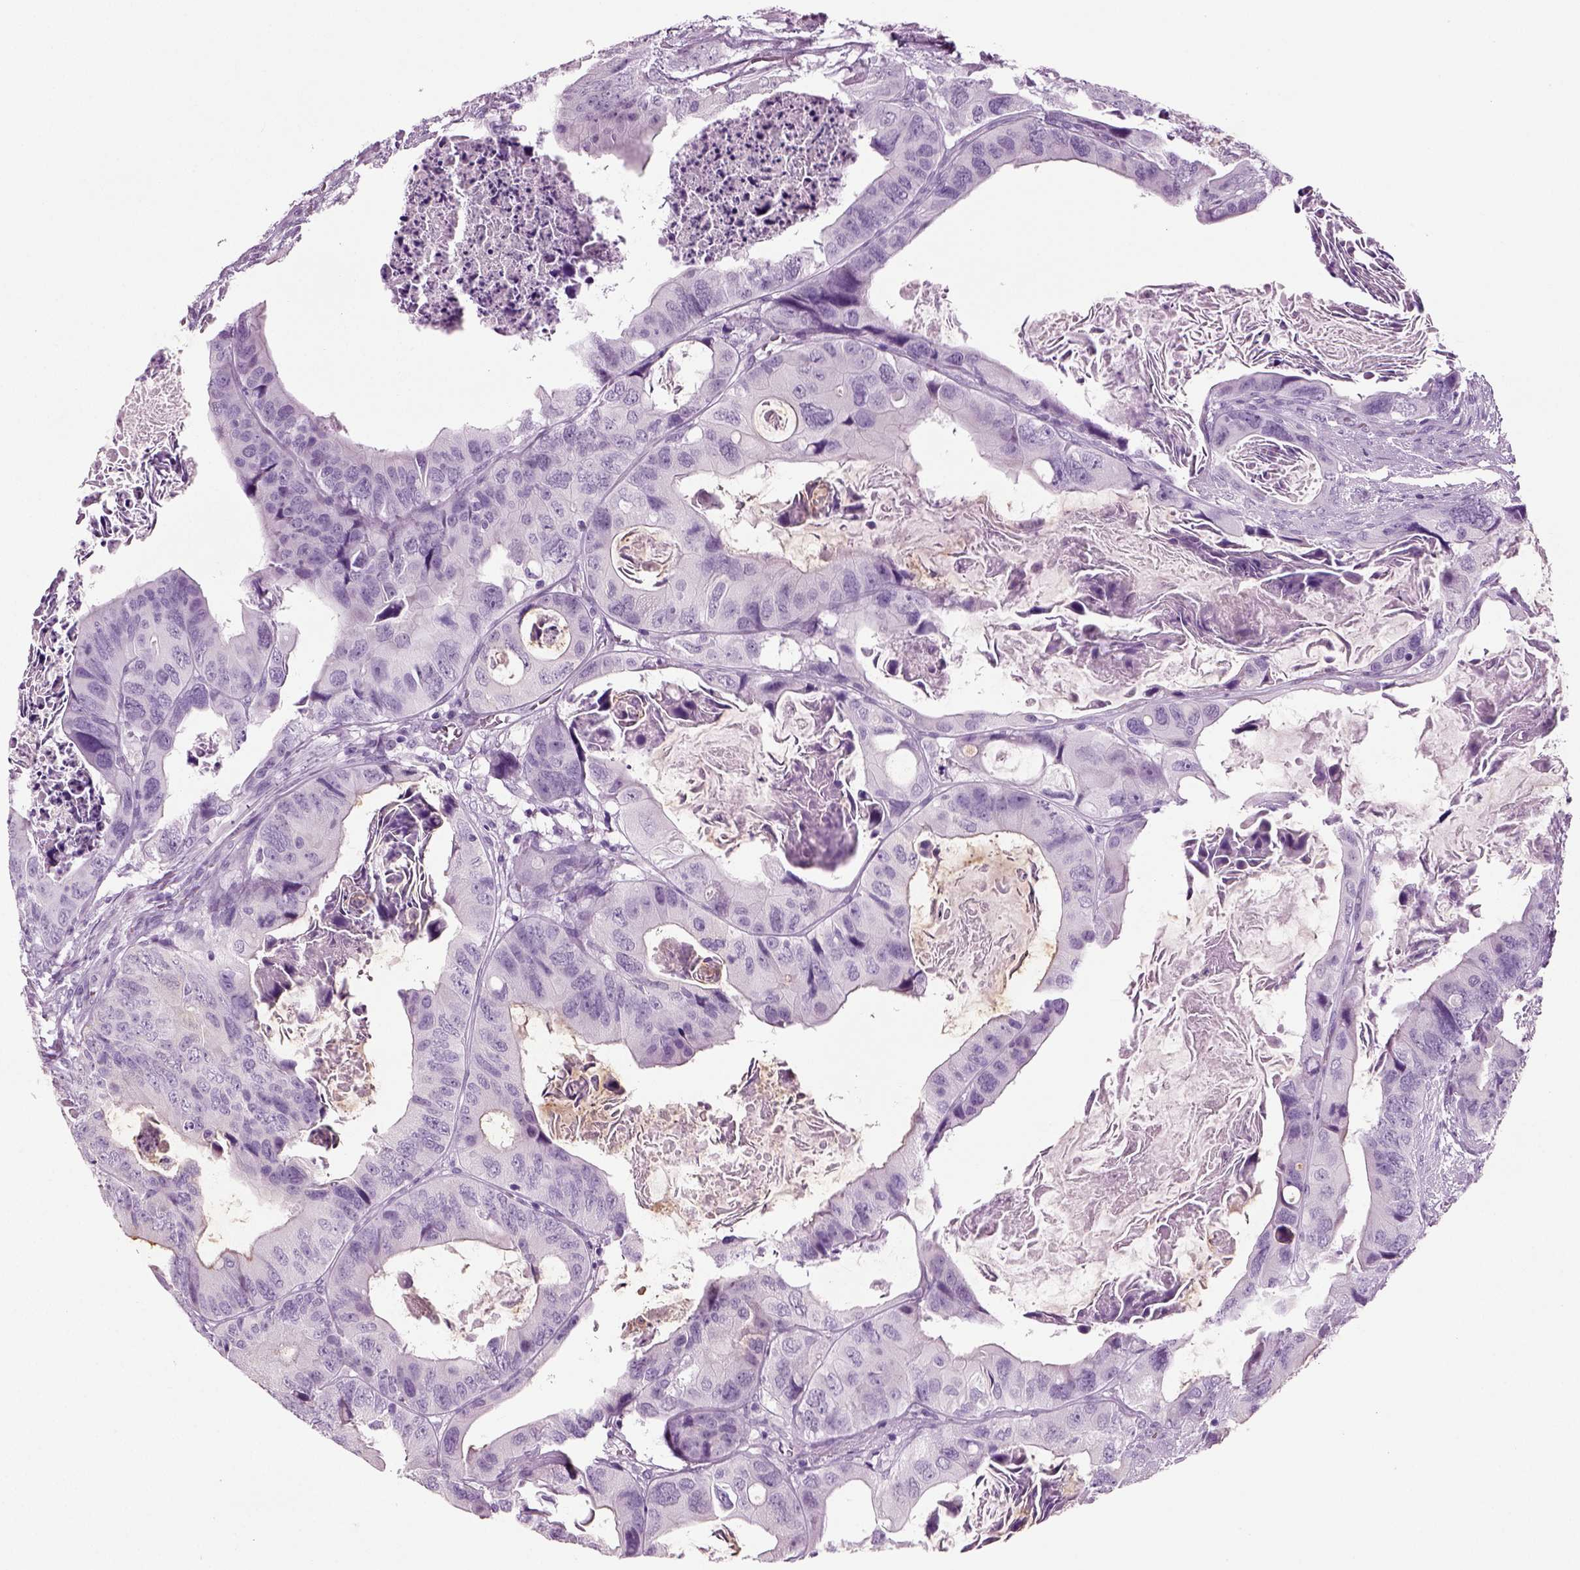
{"staining": {"intensity": "negative", "quantity": "none", "location": "none"}, "tissue": "colorectal cancer", "cell_type": "Tumor cells", "image_type": "cancer", "snomed": [{"axis": "morphology", "description": "Adenocarcinoma, NOS"}, {"axis": "topography", "description": "Rectum"}], "caption": "Tumor cells are negative for protein expression in human colorectal cancer. The staining is performed using DAB brown chromogen with nuclei counter-stained in using hematoxylin.", "gene": "CRABP1", "patient": {"sex": "male", "age": 64}}